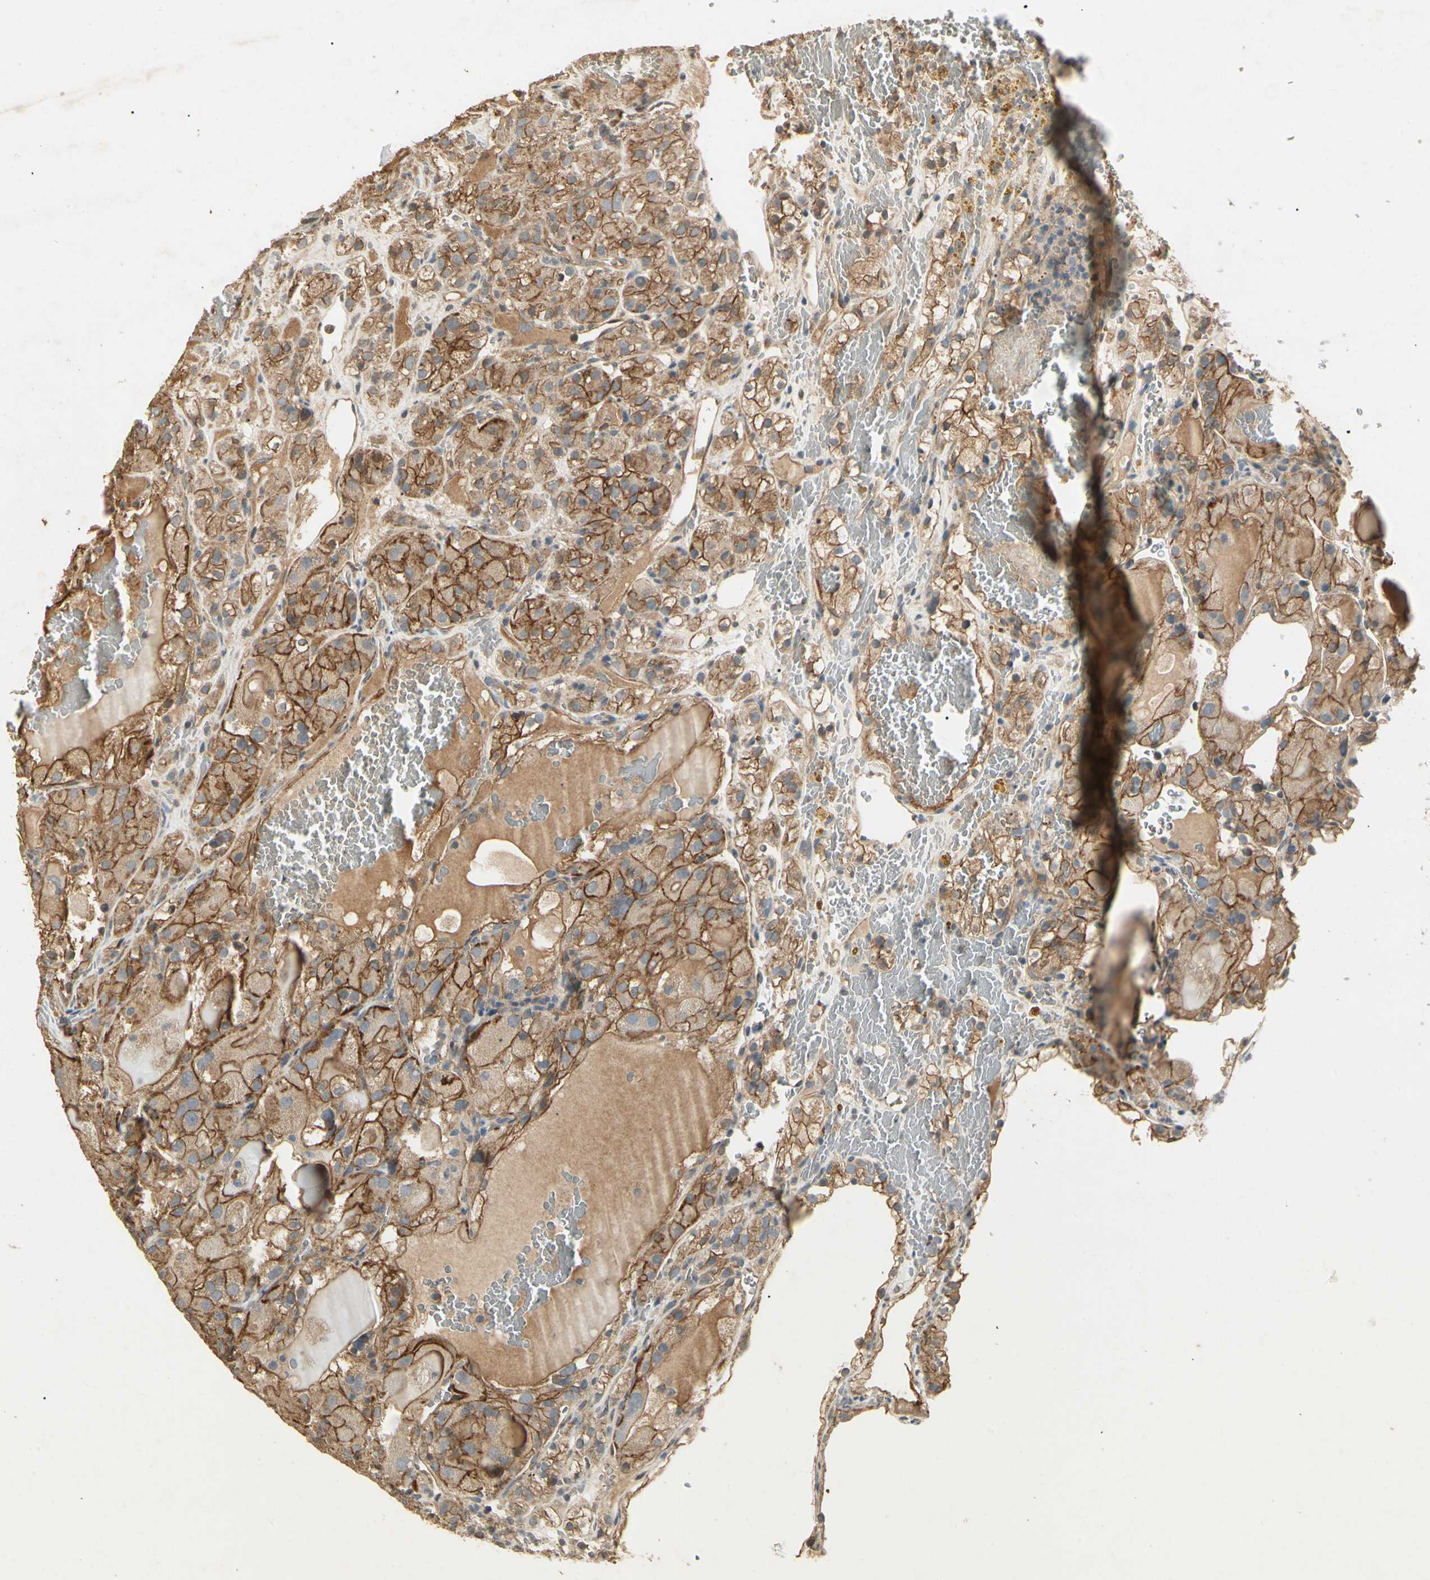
{"staining": {"intensity": "strong", "quantity": ">75%", "location": "cytoplasmic/membranous"}, "tissue": "renal cancer", "cell_type": "Tumor cells", "image_type": "cancer", "snomed": [{"axis": "morphology", "description": "Normal tissue, NOS"}, {"axis": "morphology", "description": "Adenocarcinoma, NOS"}, {"axis": "topography", "description": "Kidney"}], "caption": "Renal adenocarcinoma stained with DAB immunohistochemistry (IHC) reveals high levels of strong cytoplasmic/membranous staining in approximately >75% of tumor cells. The staining was performed using DAB (3,3'-diaminobenzidine) to visualize the protein expression in brown, while the nuclei were stained in blue with hematoxylin (Magnification: 20x).", "gene": "RNF180", "patient": {"sex": "male", "age": 61}}